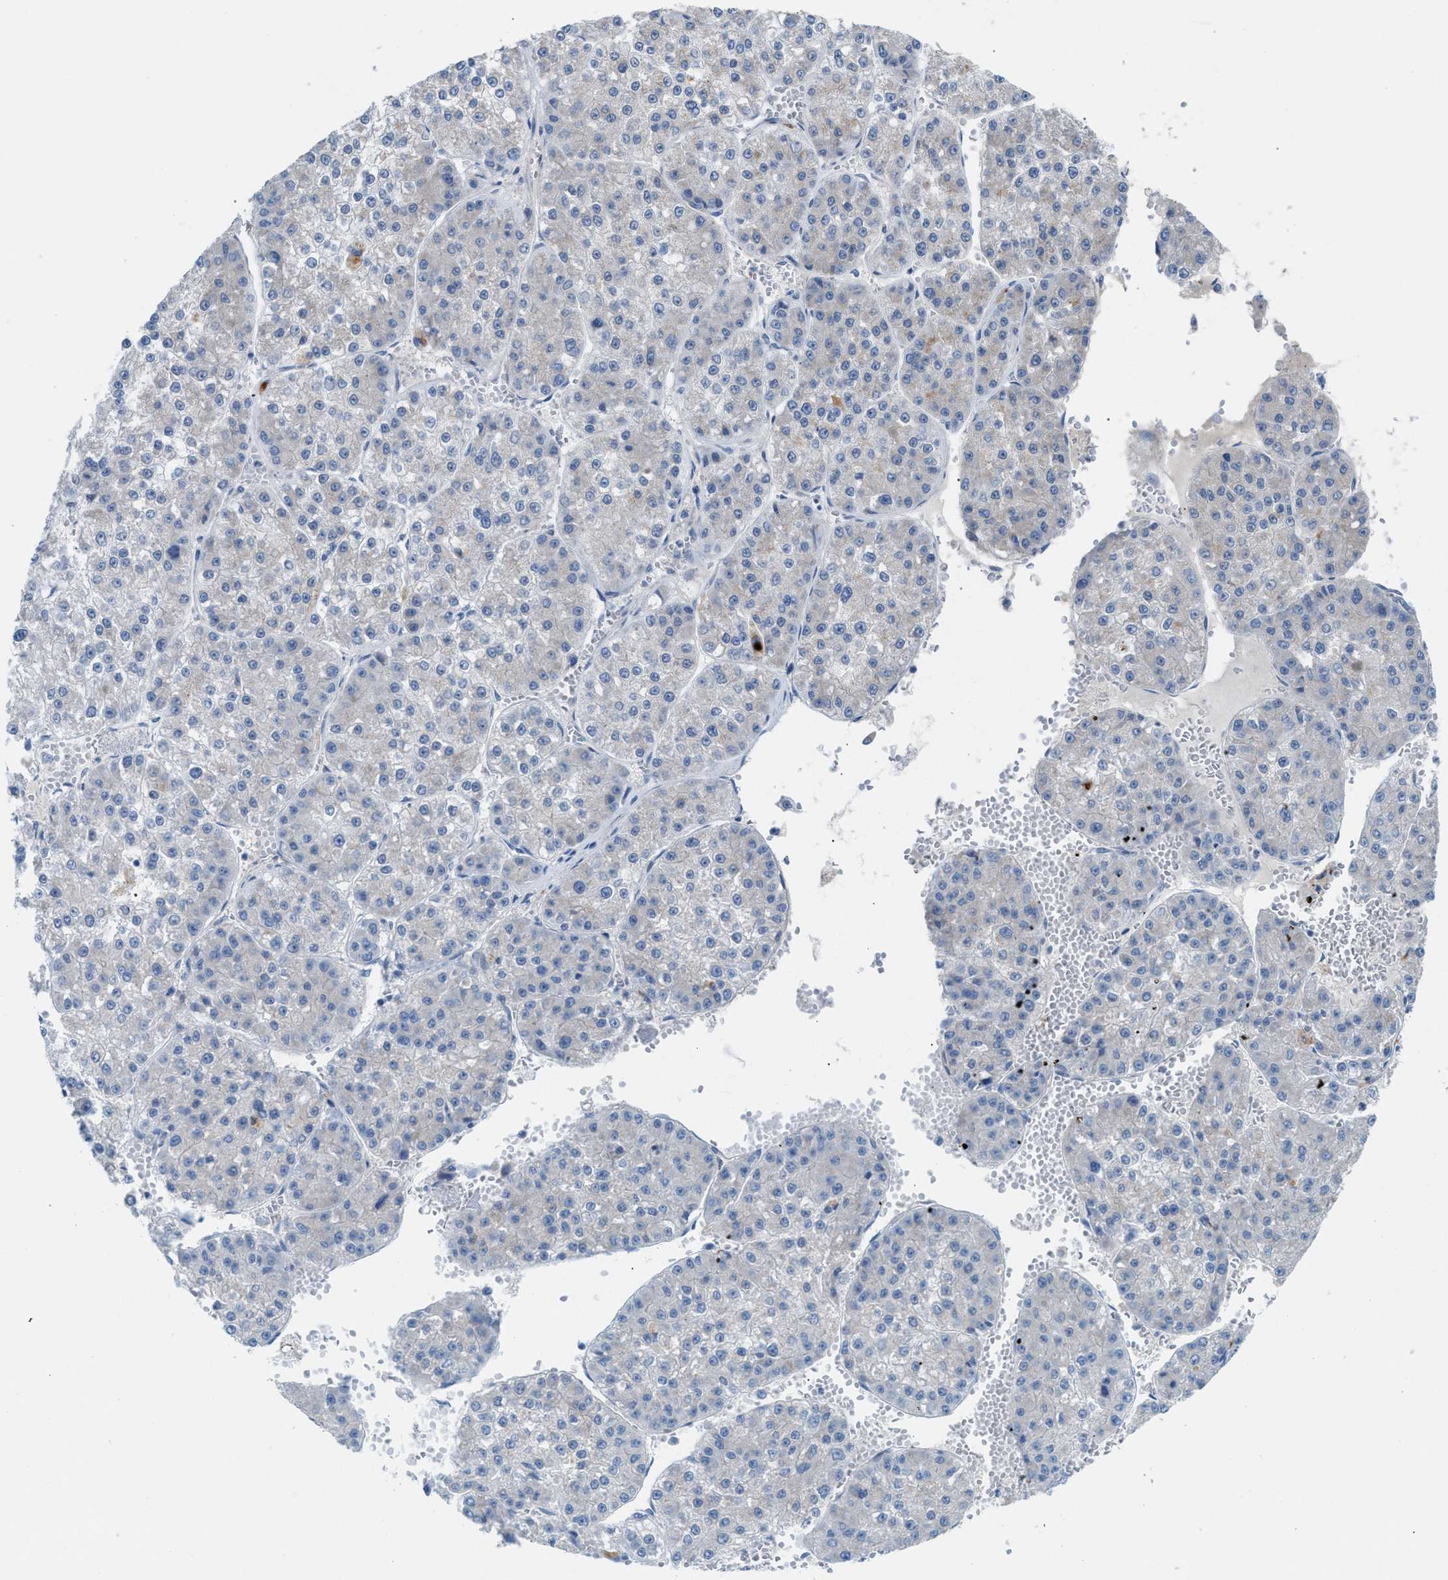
{"staining": {"intensity": "negative", "quantity": "none", "location": "none"}, "tissue": "liver cancer", "cell_type": "Tumor cells", "image_type": "cancer", "snomed": [{"axis": "morphology", "description": "Carcinoma, Hepatocellular, NOS"}, {"axis": "topography", "description": "Liver"}], "caption": "The IHC histopathology image has no significant staining in tumor cells of liver hepatocellular carcinoma tissue.", "gene": "ASPA", "patient": {"sex": "female", "age": 73}}